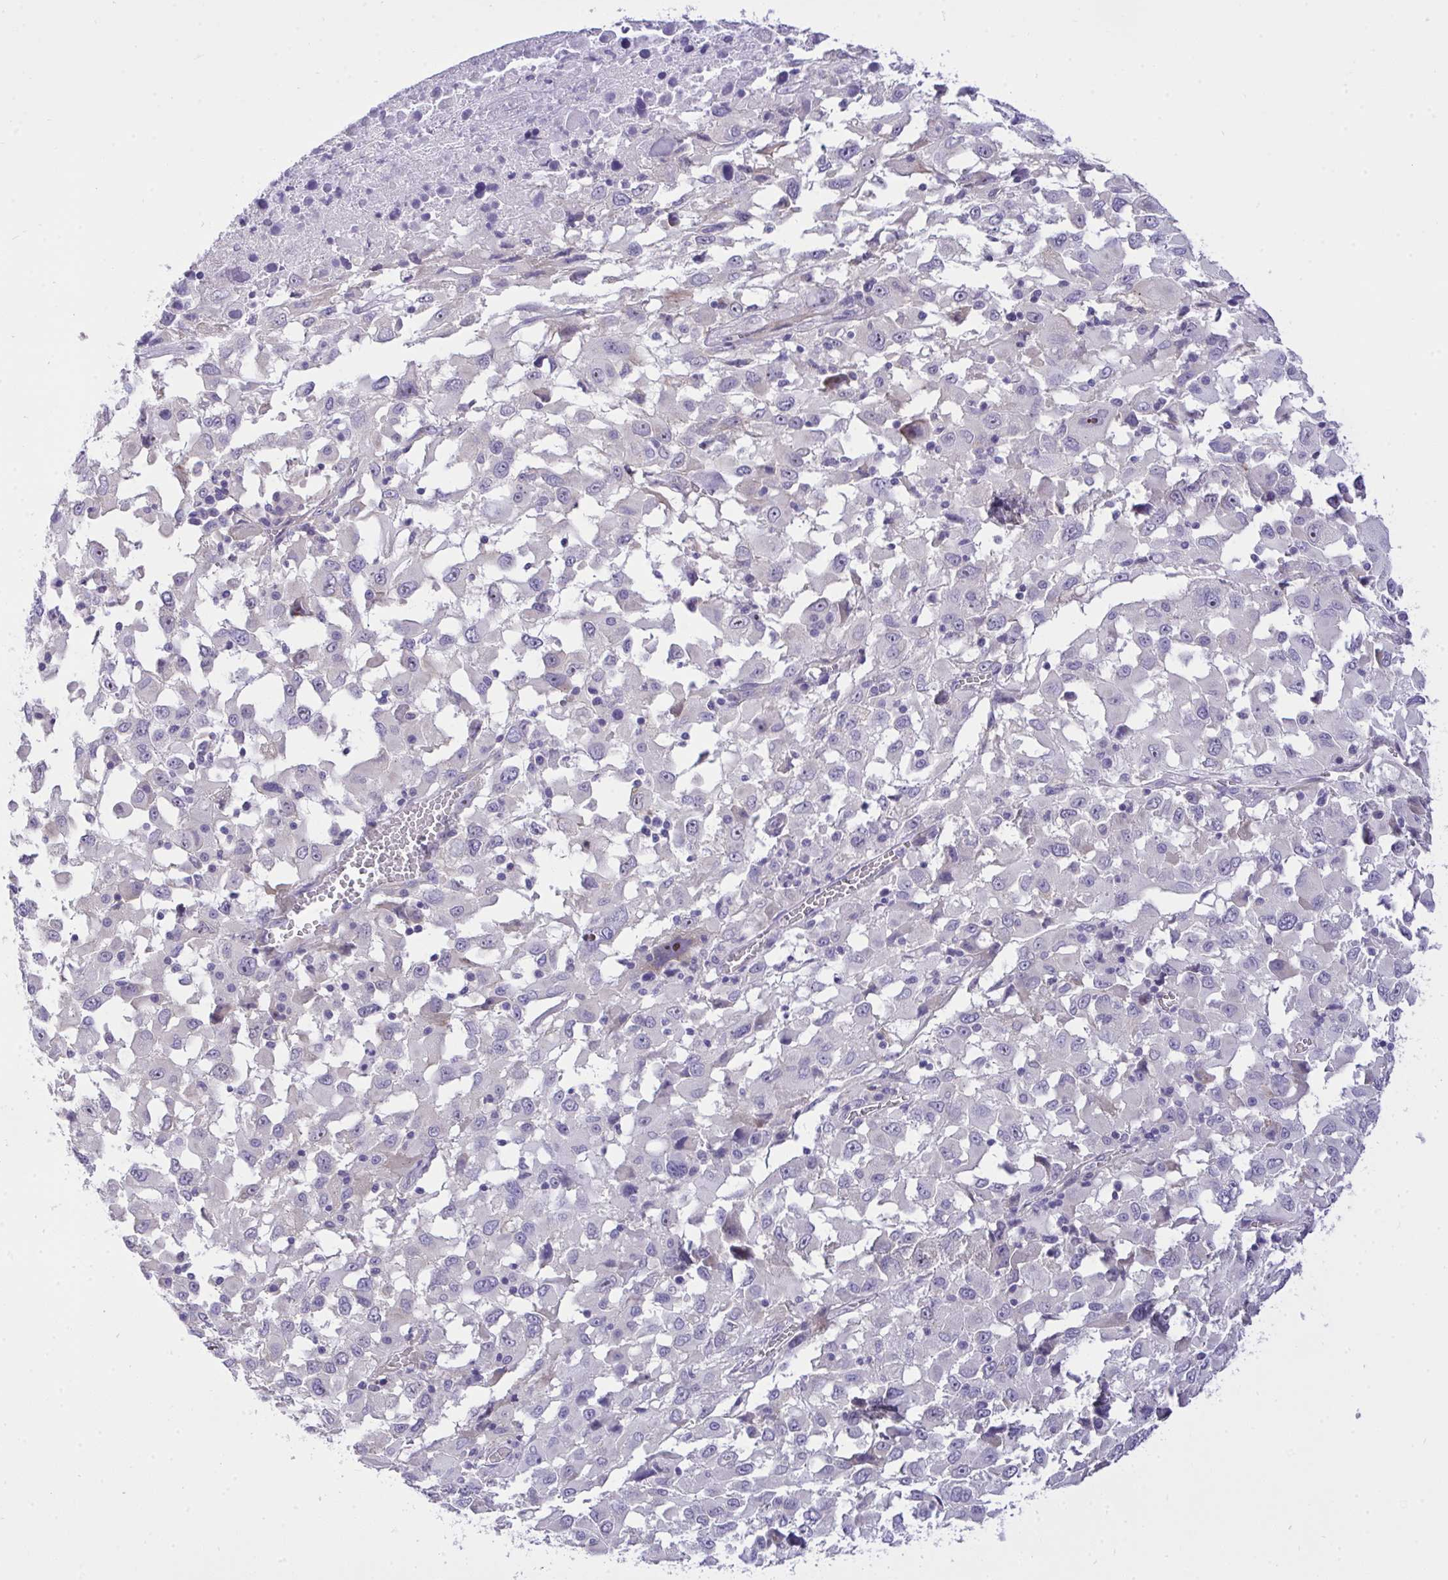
{"staining": {"intensity": "negative", "quantity": "none", "location": "none"}, "tissue": "melanoma", "cell_type": "Tumor cells", "image_type": "cancer", "snomed": [{"axis": "morphology", "description": "Malignant melanoma, Metastatic site"}, {"axis": "topography", "description": "Soft tissue"}], "caption": "Tumor cells show no significant staining in malignant melanoma (metastatic site). (DAB IHC visualized using brightfield microscopy, high magnification).", "gene": "VGLL3", "patient": {"sex": "male", "age": 50}}